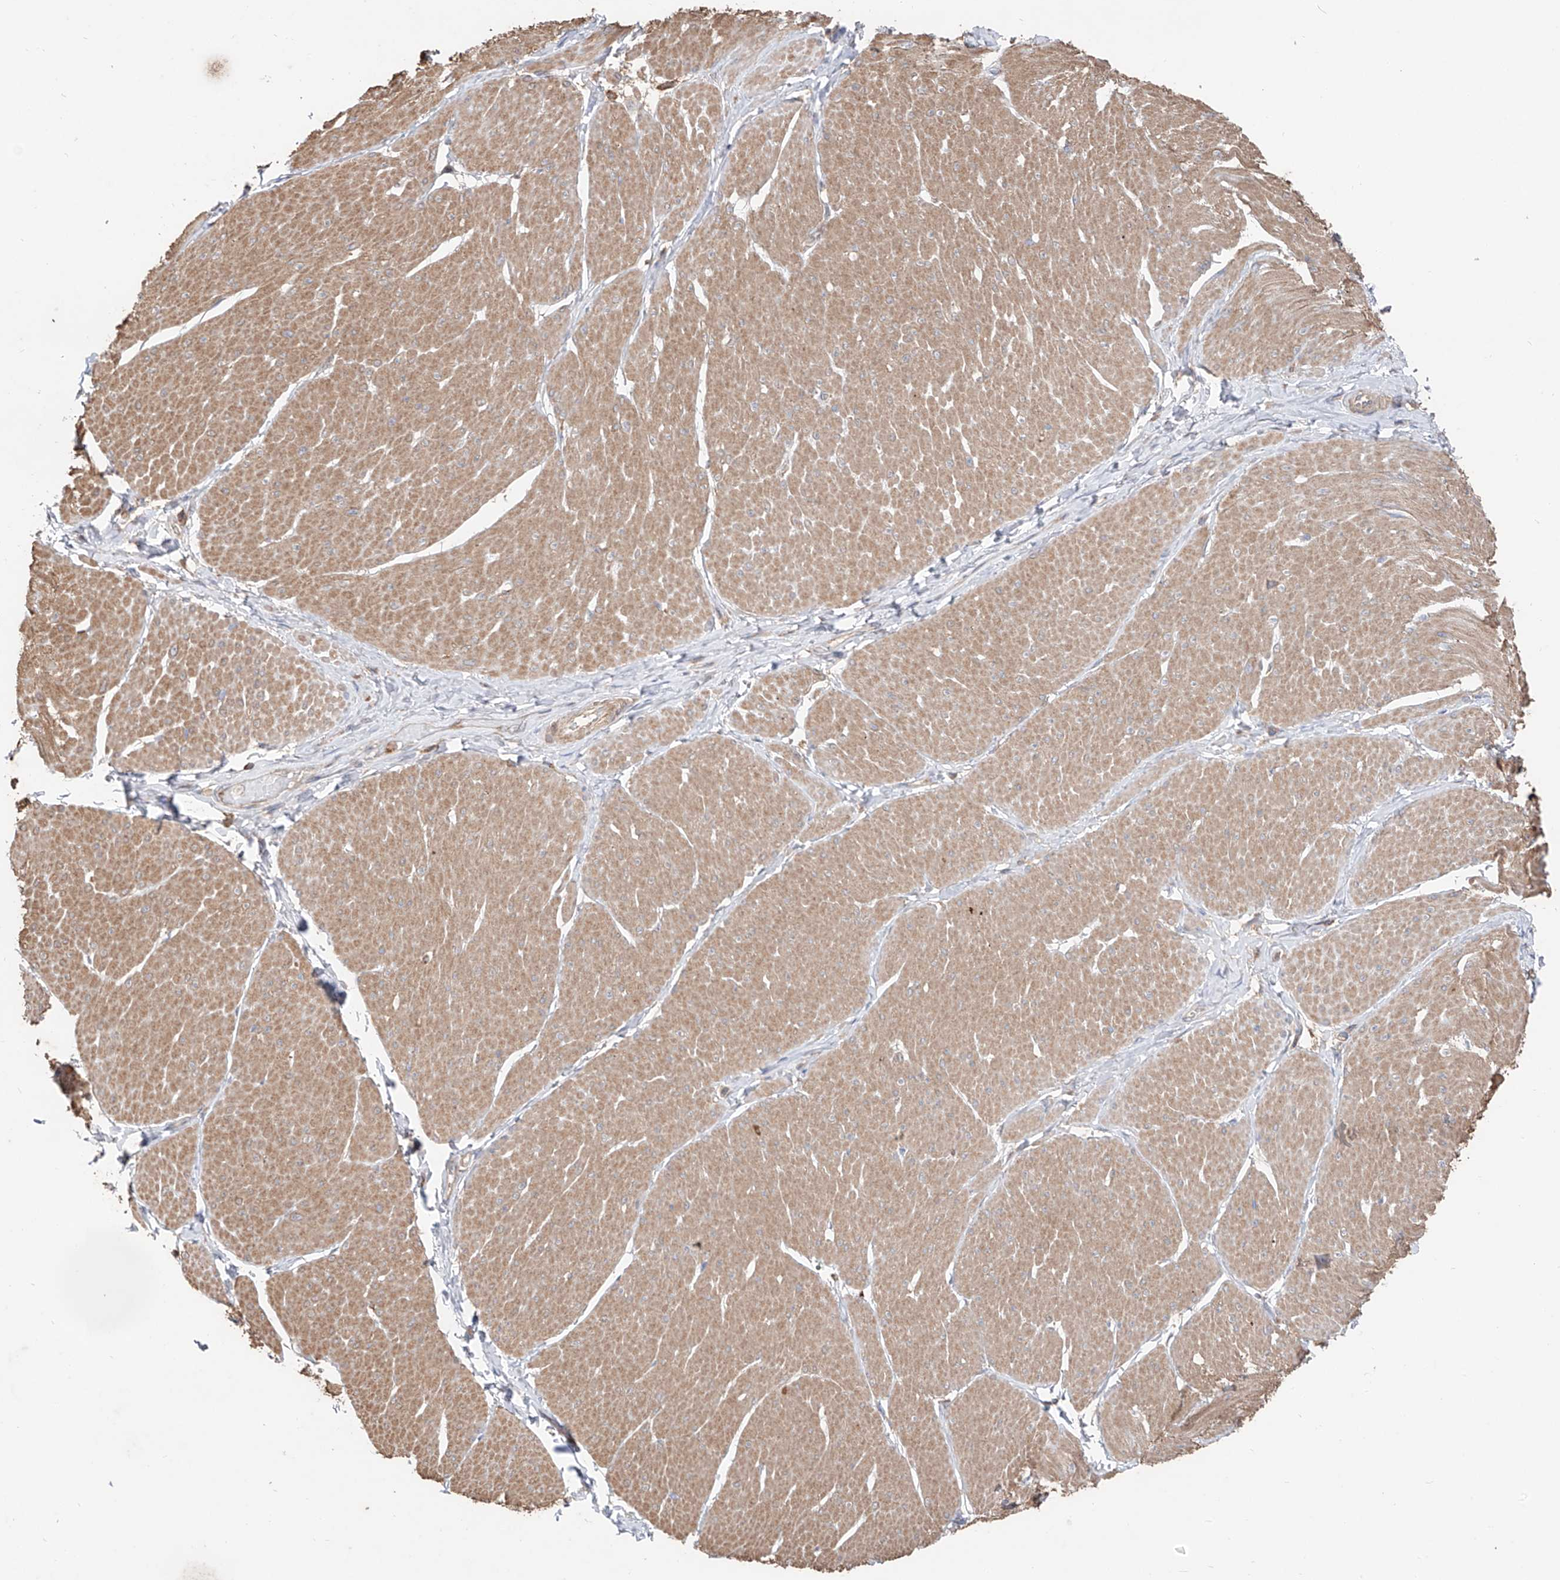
{"staining": {"intensity": "moderate", "quantity": ">75%", "location": "cytoplasmic/membranous"}, "tissue": "smooth muscle", "cell_type": "Smooth muscle cells", "image_type": "normal", "snomed": [{"axis": "morphology", "description": "Urothelial carcinoma, High grade"}, {"axis": "topography", "description": "Urinary bladder"}], "caption": "Immunohistochemistry (DAB) staining of normal human smooth muscle reveals moderate cytoplasmic/membranous protein positivity in approximately >75% of smooth muscle cells.", "gene": "EDN1", "patient": {"sex": "male", "age": 46}}